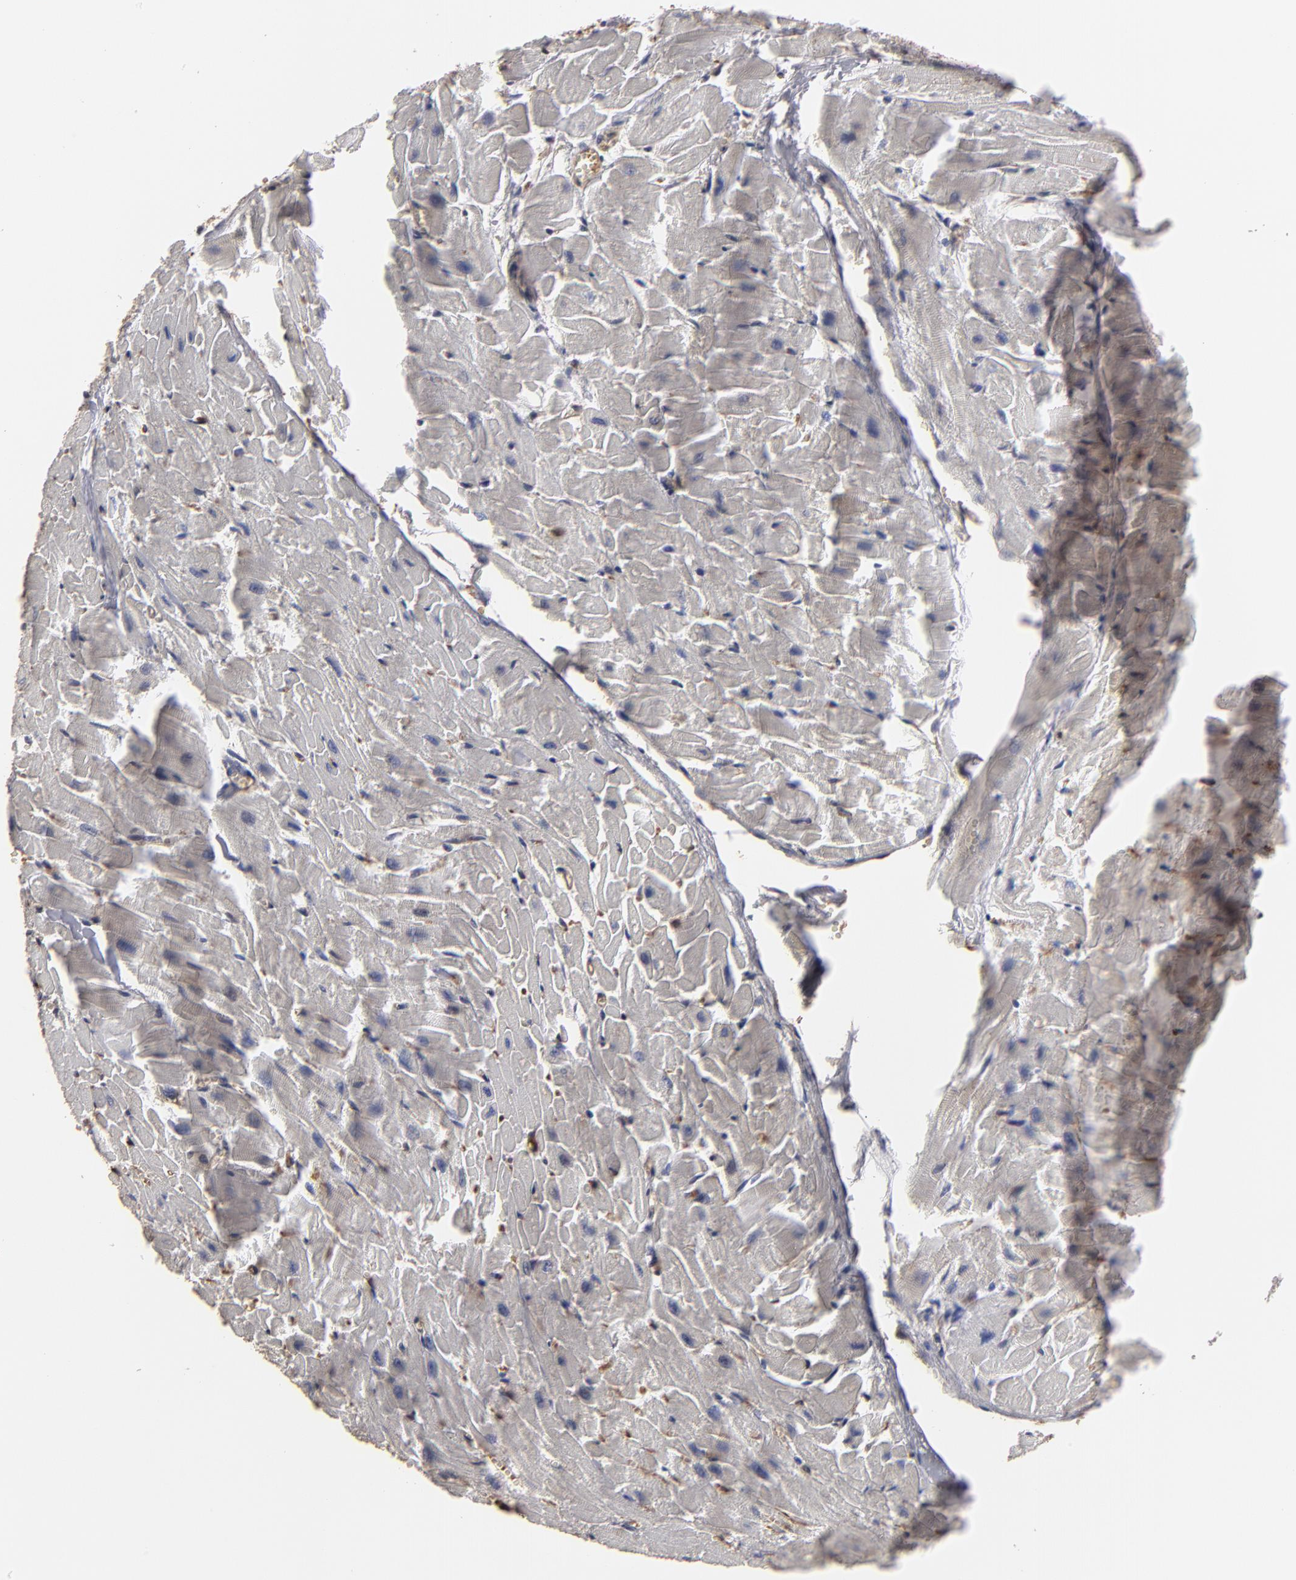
{"staining": {"intensity": "moderate", "quantity": "25%-75%", "location": "nuclear"}, "tissue": "heart muscle", "cell_type": "Cardiomyocytes", "image_type": "normal", "snomed": [{"axis": "morphology", "description": "Normal tissue, NOS"}, {"axis": "topography", "description": "Heart"}], "caption": "Moderate nuclear expression for a protein is seen in approximately 25%-75% of cardiomyocytes of benign heart muscle using immunohistochemistry.", "gene": "RO60", "patient": {"sex": "female", "age": 19}}